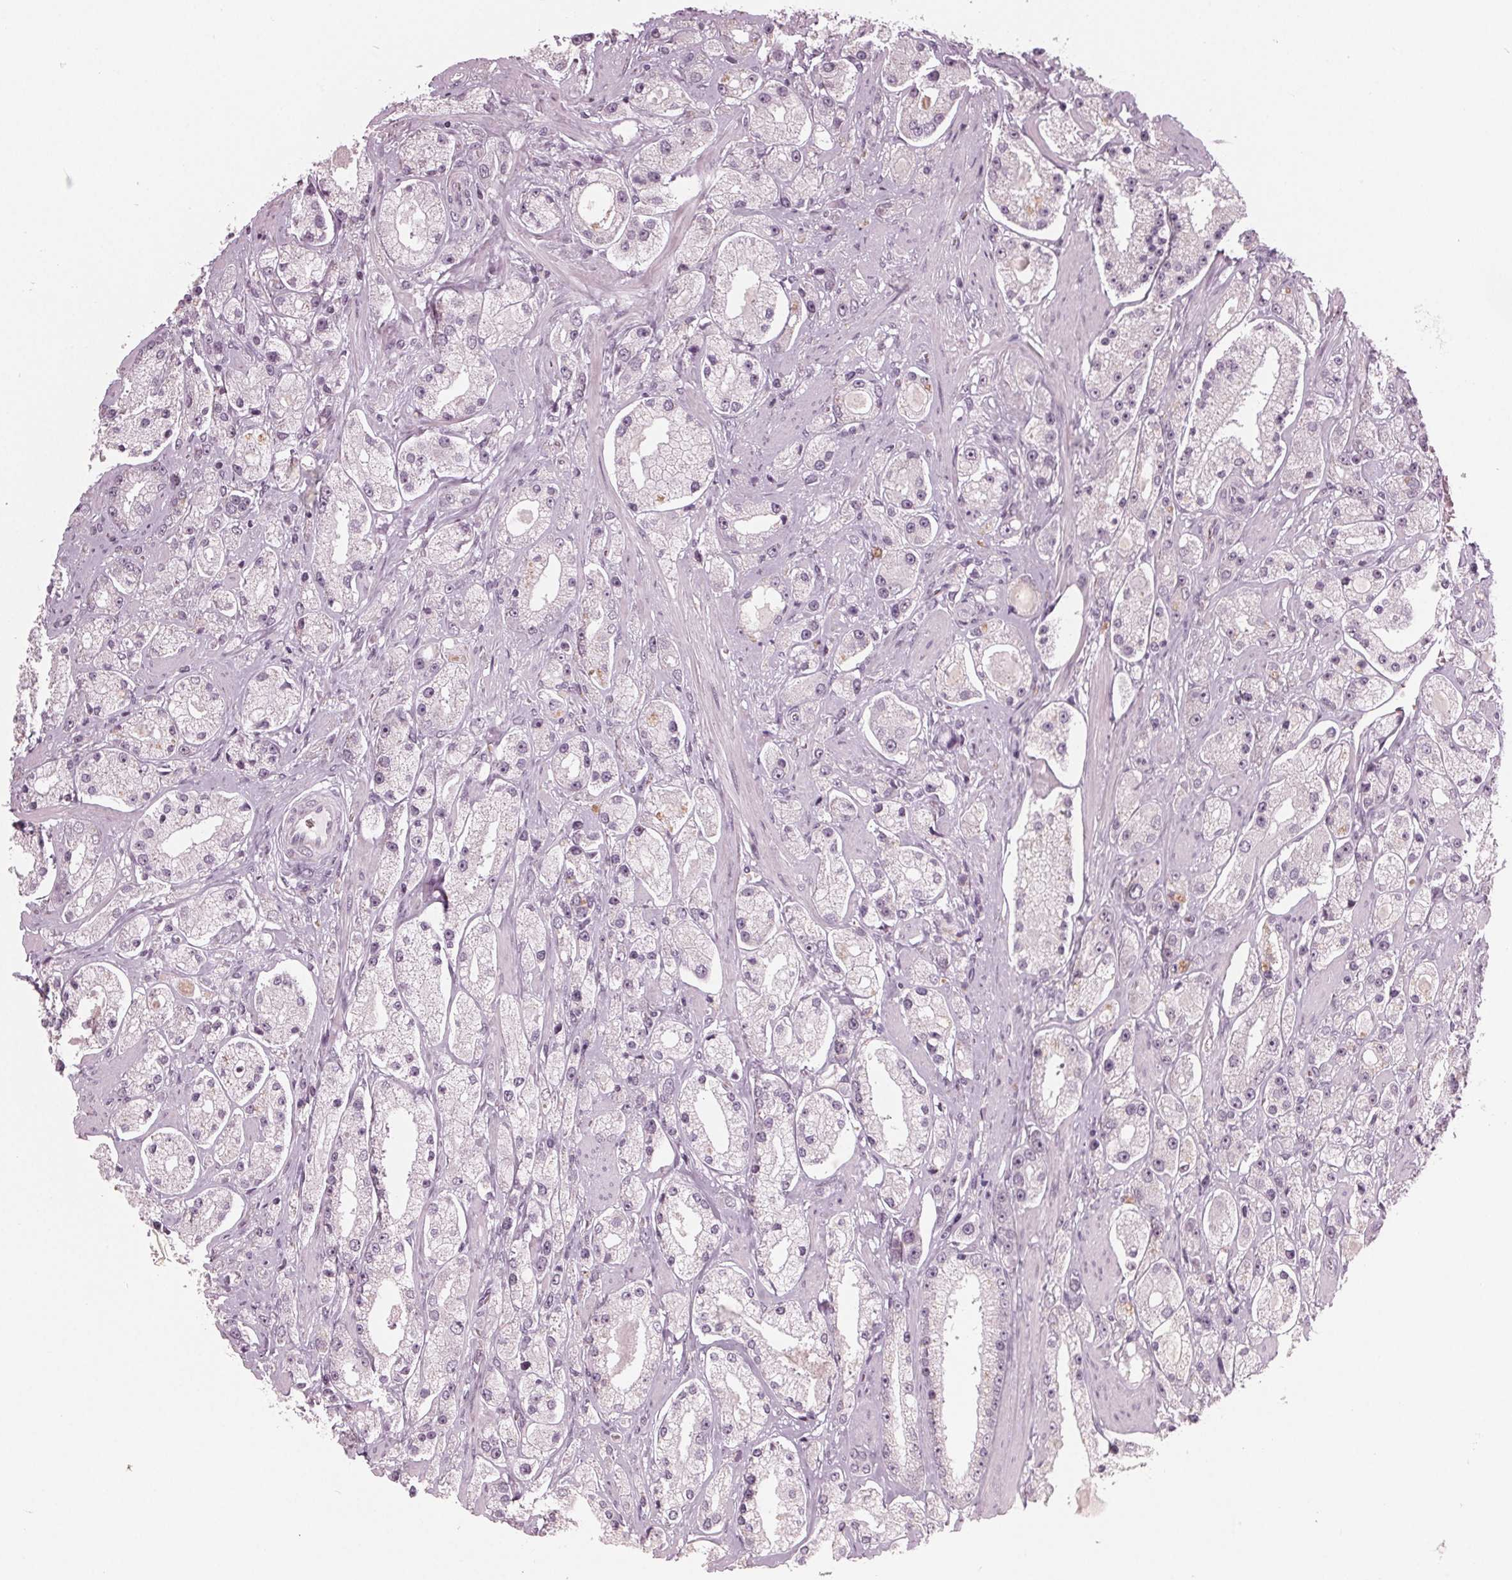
{"staining": {"intensity": "negative", "quantity": "none", "location": "none"}, "tissue": "prostate cancer", "cell_type": "Tumor cells", "image_type": "cancer", "snomed": [{"axis": "morphology", "description": "Adenocarcinoma, High grade"}, {"axis": "topography", "description": "Prostate"}], "caption": "This is an IHC micrograph of high-grade adenocarcinoma (prostate). There is no staining in tumor cells.", "gene": "ADPRHL1", "patient": {"sex": "male", "age": 67}}